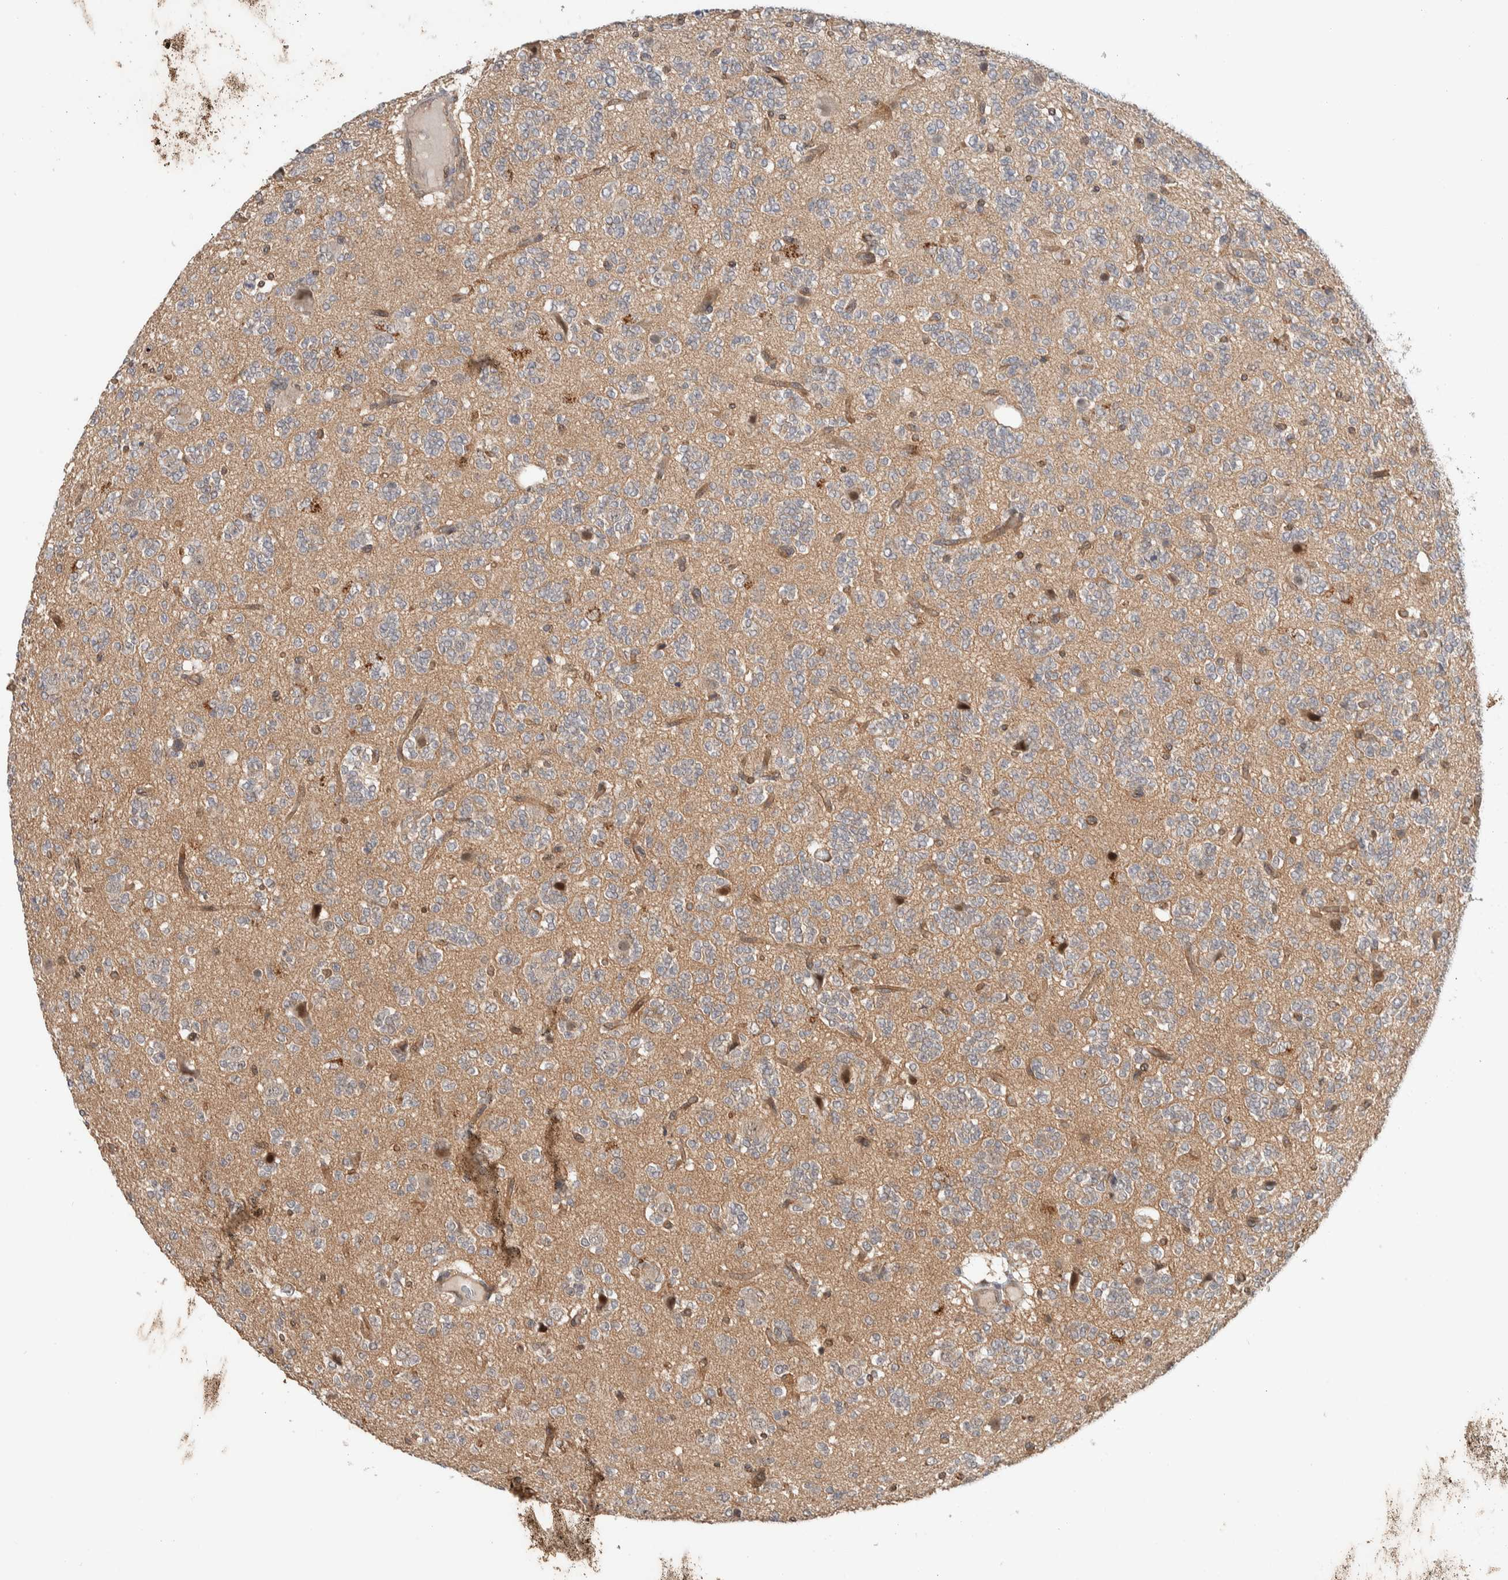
{"staining": {"intensity": "negative", "quantity": "none", "location": "none"}, "tissue": "glioma", "cell_type": "Tumor cells", "image_type": "cancer", "snomed": [{"axis": "morphology", "description": "Glioma, malignant, Low grade"}, {"axis": "topography", "description": "Brain"}], "caption": "High magnification brightfield microscopy of glioma stained with DAB (3,3'-diaminobenzidine) (brown) and counterstained with hematoxylin (blue): tumor cells show no significant positivity.", "gene": "DEPTOR", "patient": {"sex": "male", "age": 38}}